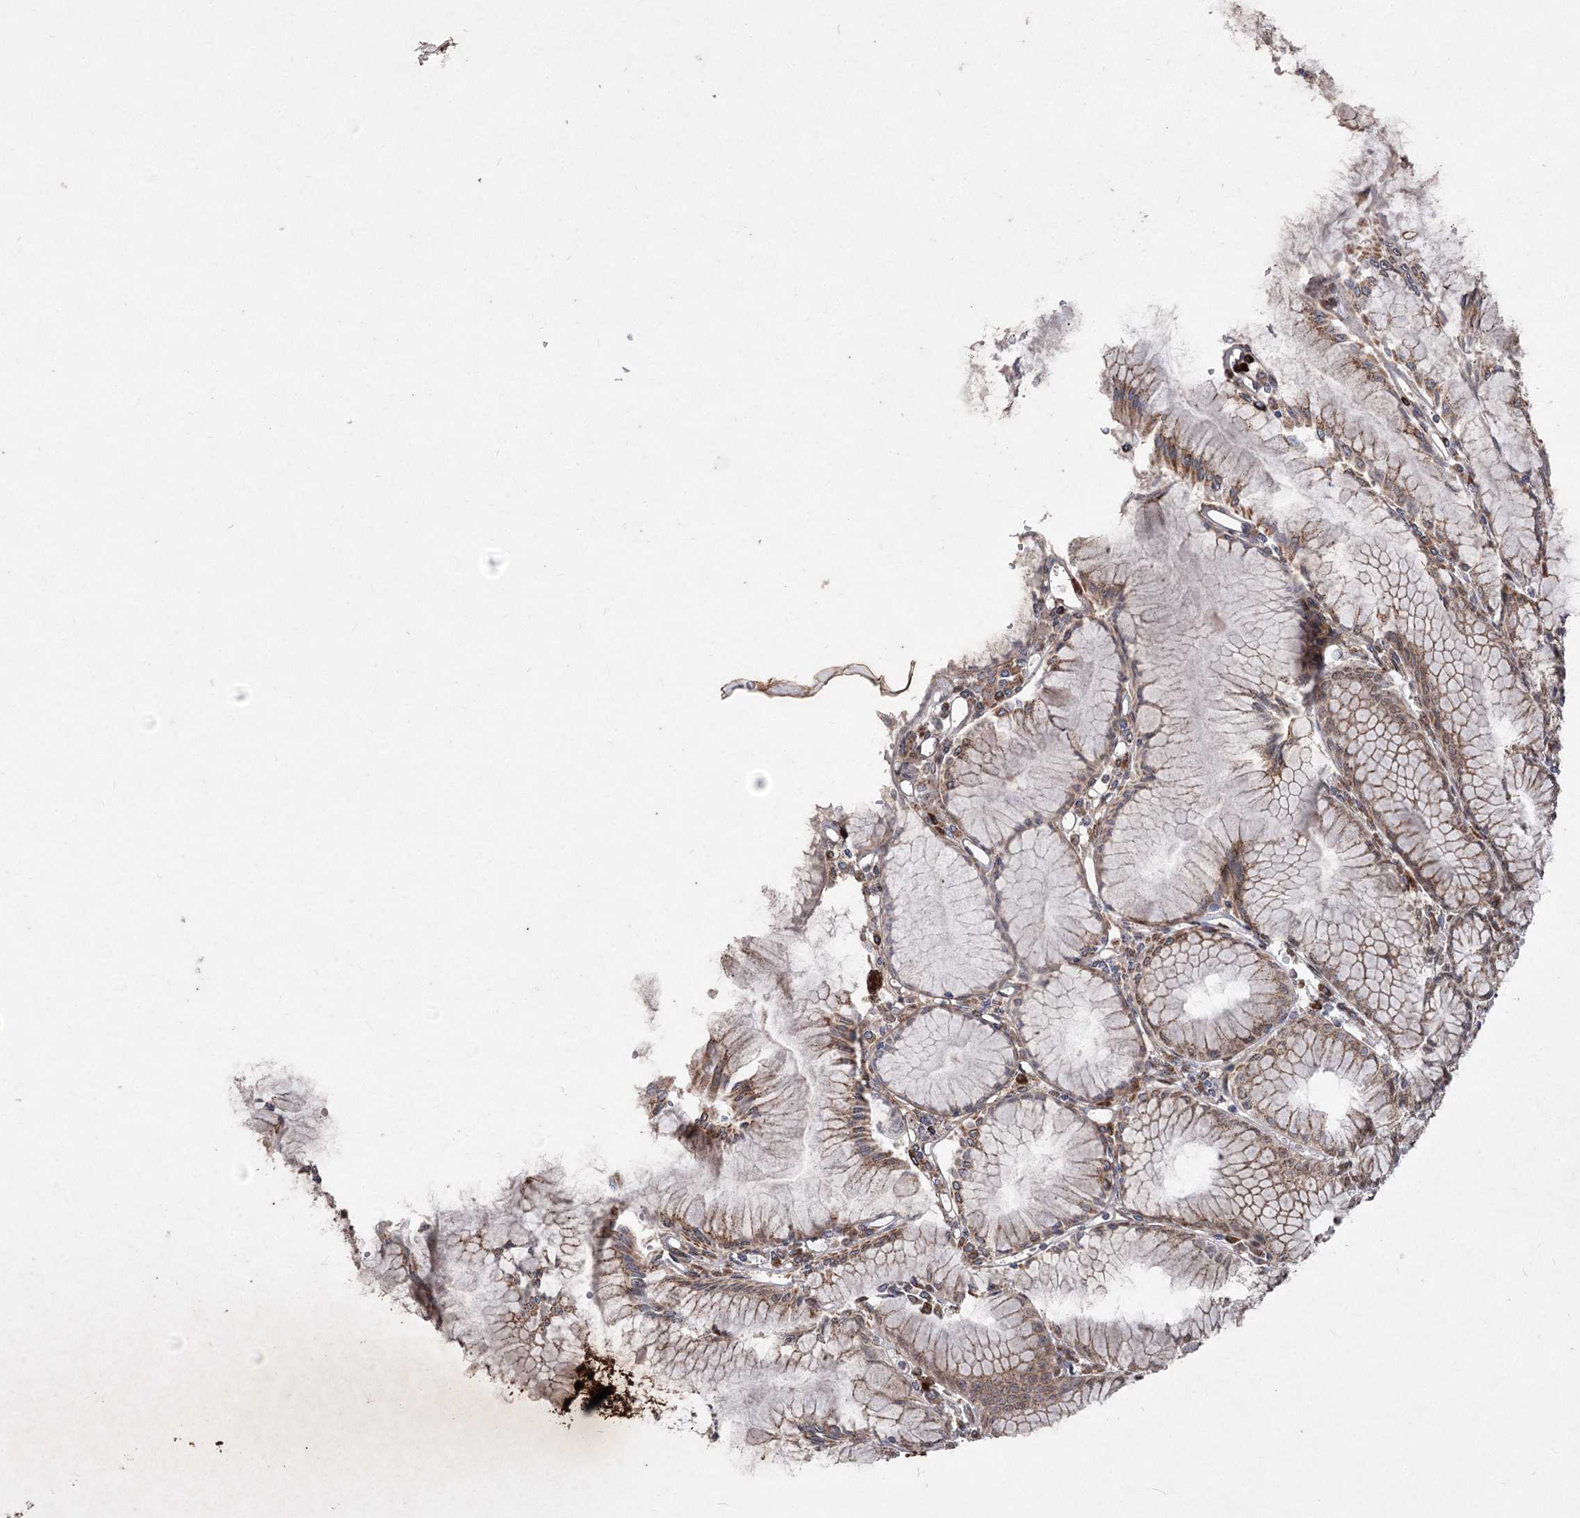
{"staining": {"intensity": "moderate", "quantity": ">75%", "location": "cytoplasmic/membranous"}, "tissue": "stomach", "cell_type": "Glandular cells", "image_type": "normal", "snomed": [{"axis": "morphology", "description": "Normal tissue, NOS"}, {"axis": "topography", "description": "Stomach"}], "caption": "This is a micrograph of IHC staining of benign stomach, which shows moderate positivity in the cytoplasmic/membranous of glandular cells.", "gene": "ZSCAN23", "patient": {"sex": "female", "age": 57}}